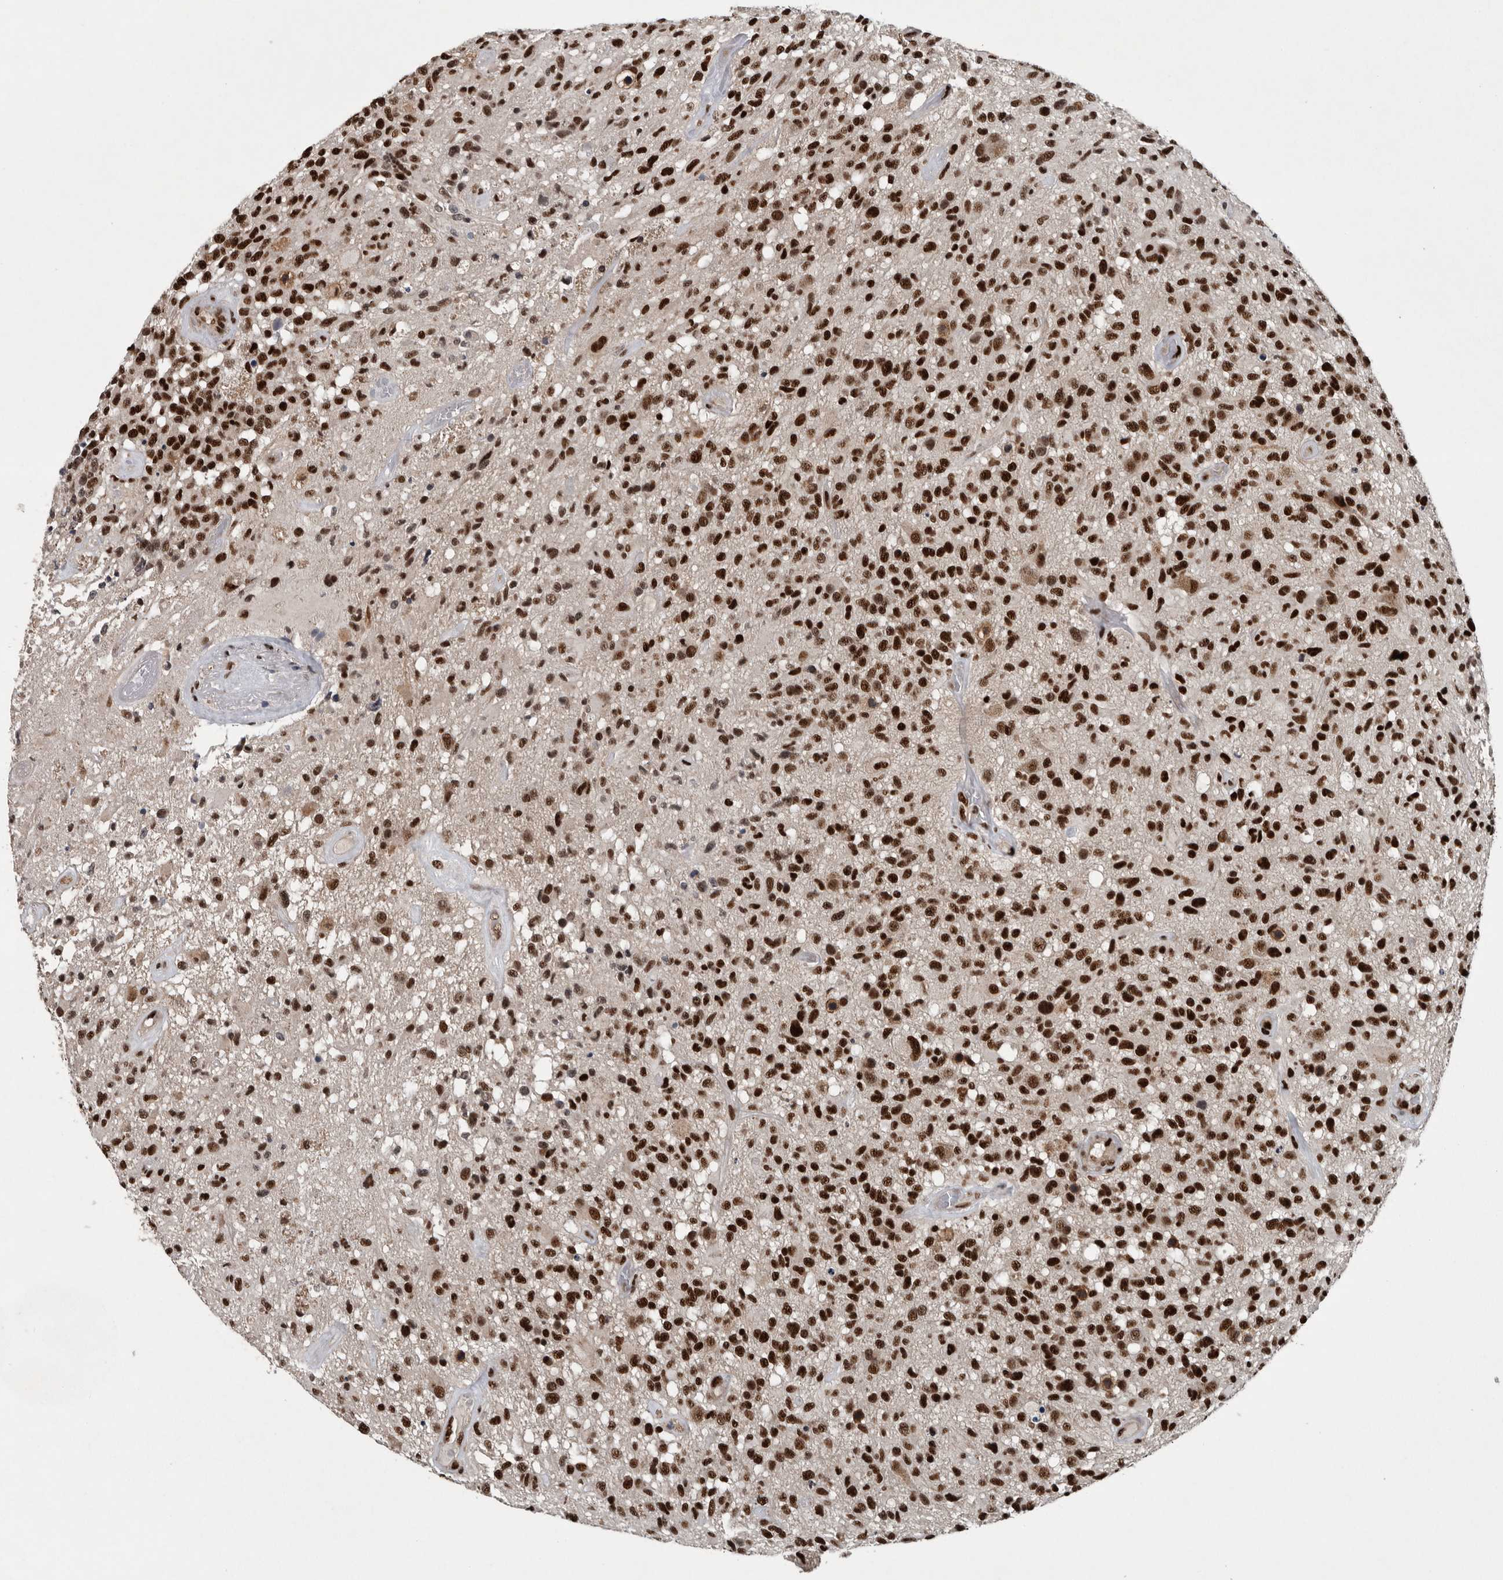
{"staining": {"intensity": "strong", "quantity": ">75%", "location": "nuclear"}, "tissue": "glioma", "cell_type": "Tumor cells", "image_type": "cancer", "snomed": [{"axis": "morphology", "description": "Glioma, malignant, High grade"}, {"axis": "morphology", "description": "Glioblastoma, NOS"}, {"axis": "topography", "description": "Brain"}], "caption": "Malignant glioma (high-grade) stained for a protein (brown) demonstrates strong nuclear positive staining in approximately >75% of tumor cells.", "gene": "SENP7", "patient": {"sex": "male", "age": 60}}